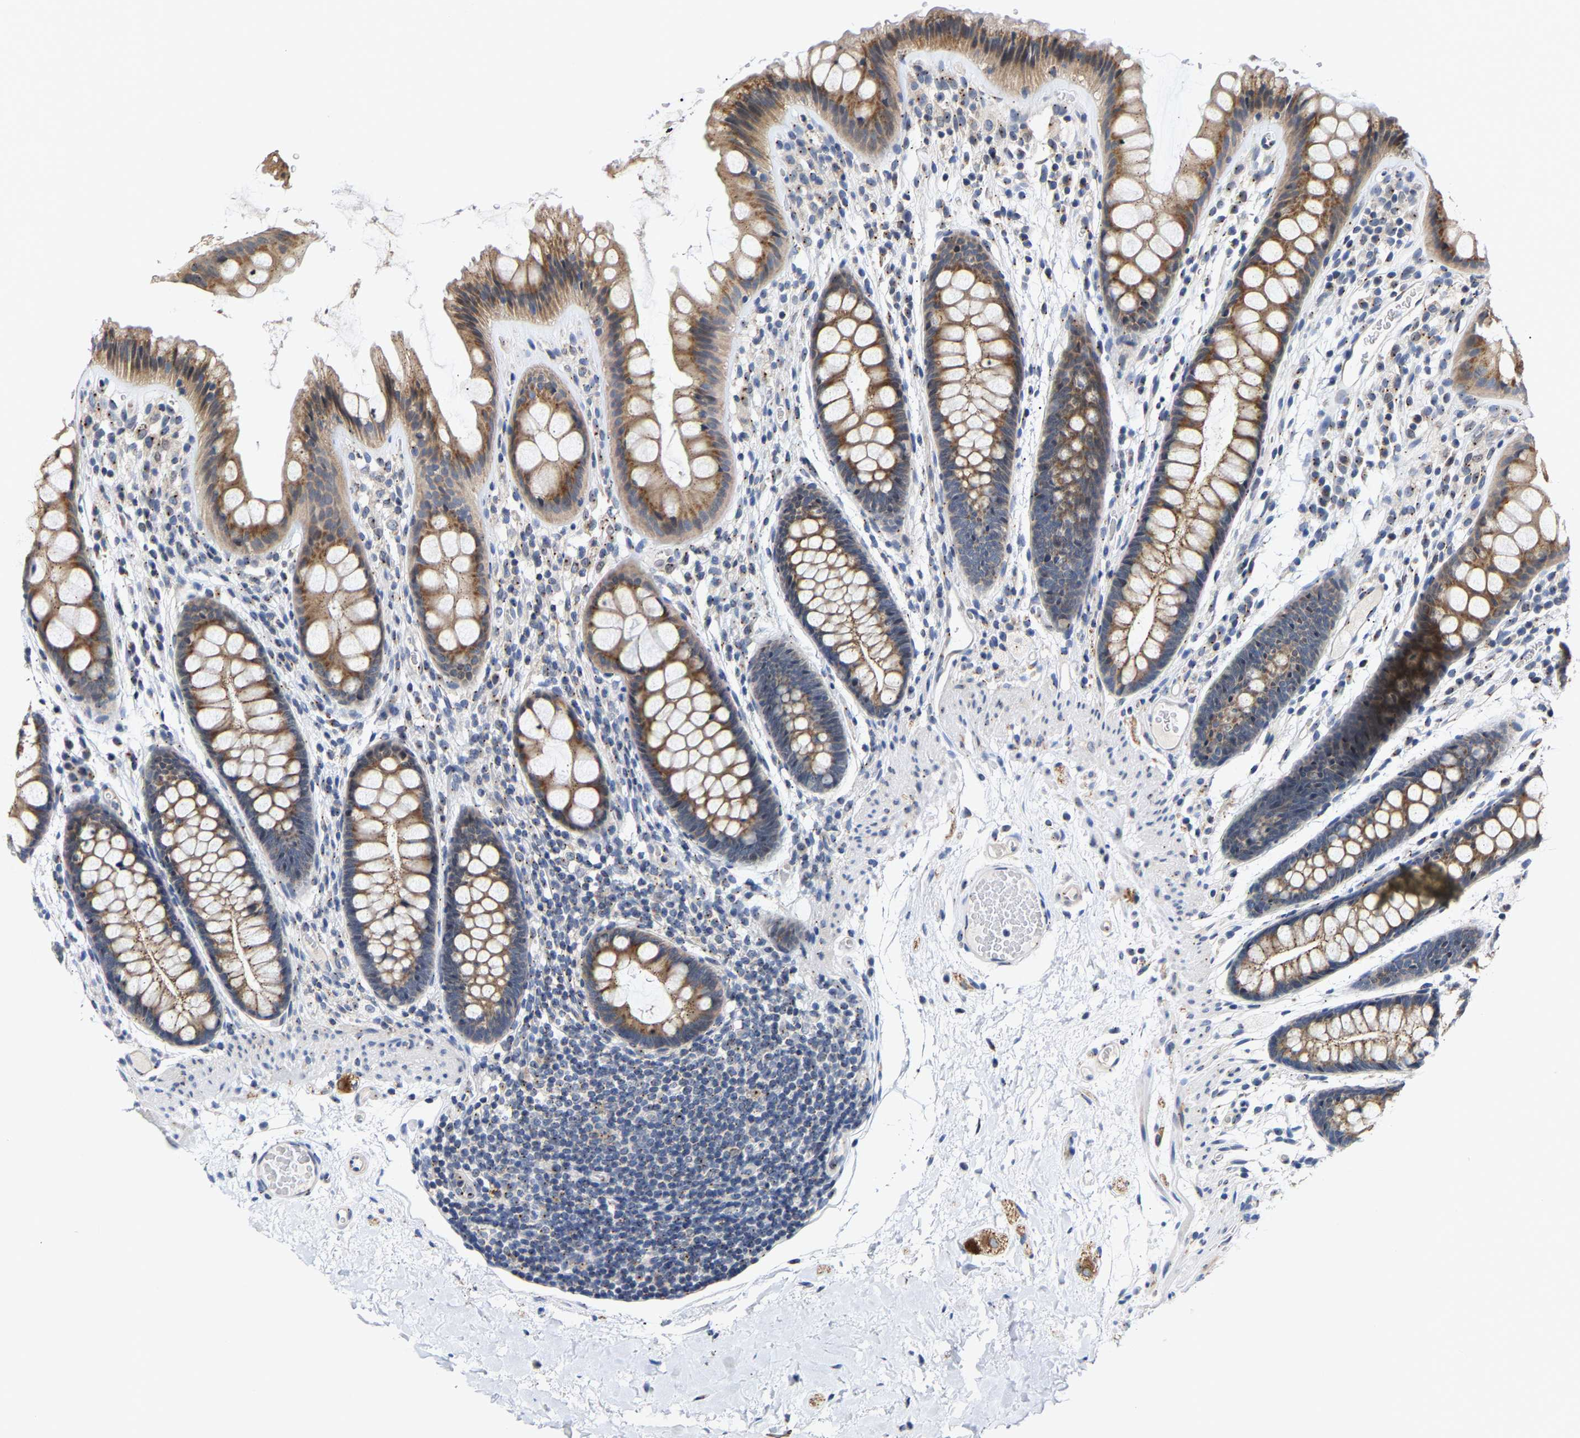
{"staining": {"intensity": "negative", "quantity": "none", "location": "none"}, "tissue": "colon", "cell_type": "Endothelial cells", "image_type": "normal", "snomed": [{"axis": "morphology", "description": "Normal tissue, NOS"}, {"axis": "topography", "description": "Colon"}], "caption": "There is no significant staining in endothelial cells of colon. Nuclei are stained in blue.", "gene": "PCNT", "patient": {"sex": "female", "age": 56}}